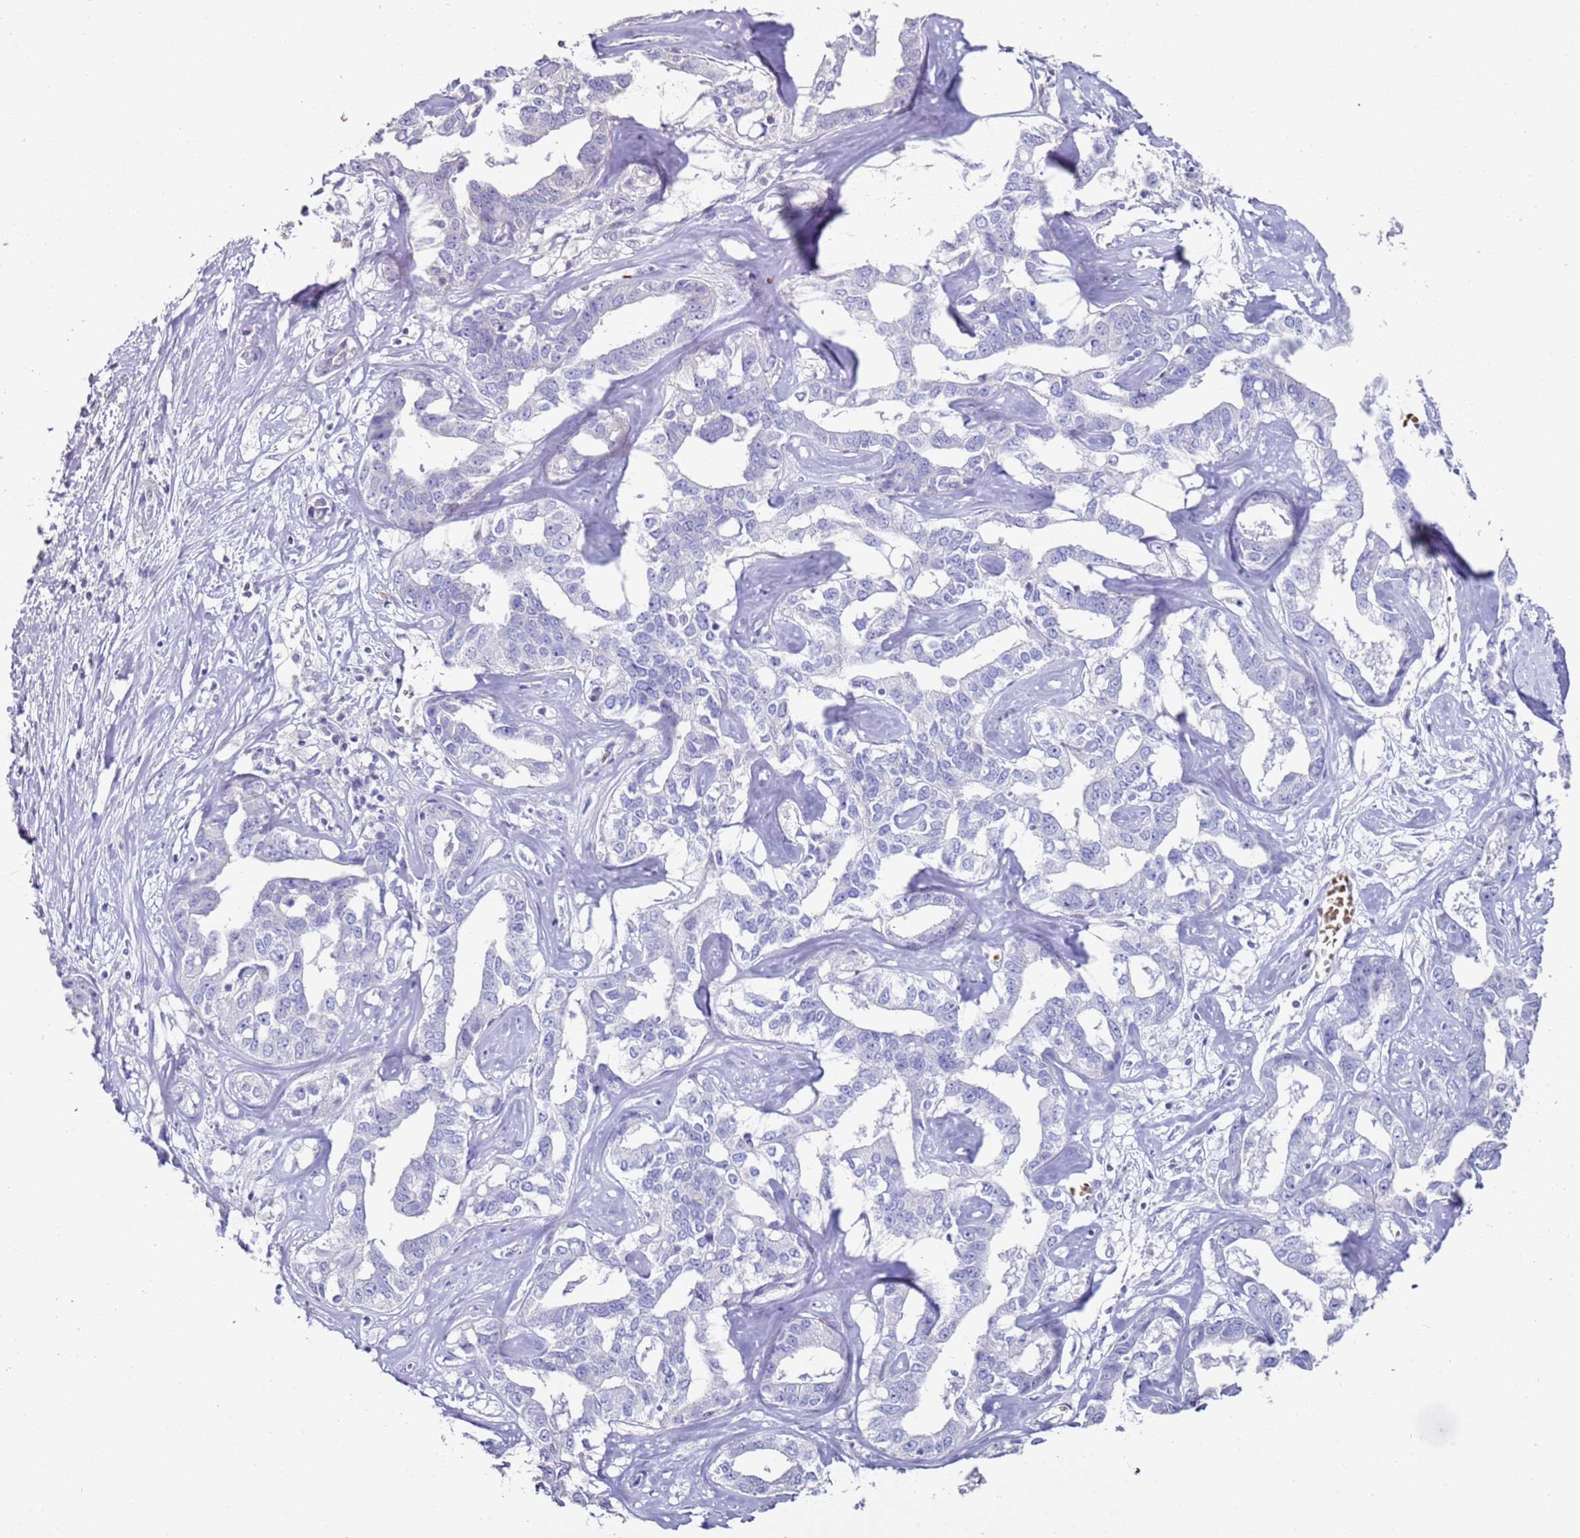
{"staining": {"intensity": "negative", "quantity": "none", "location": "none"}, "tissue": "liver cancer", "cell_type": "Tumor cells", "image_type": "cancer", "snomed": [{"axis": "morphology", "description": "Cholangiocarcinoma"}, {"axis": "topography", "description": "Liver"}], "caption": "Immunohistochemical staining of liver cancer (cholangiocarcinoma) exhibits no significant positivity in tumor cells.", "gene": "LACC1", "patient": {"sex": "male", "age": 59}}